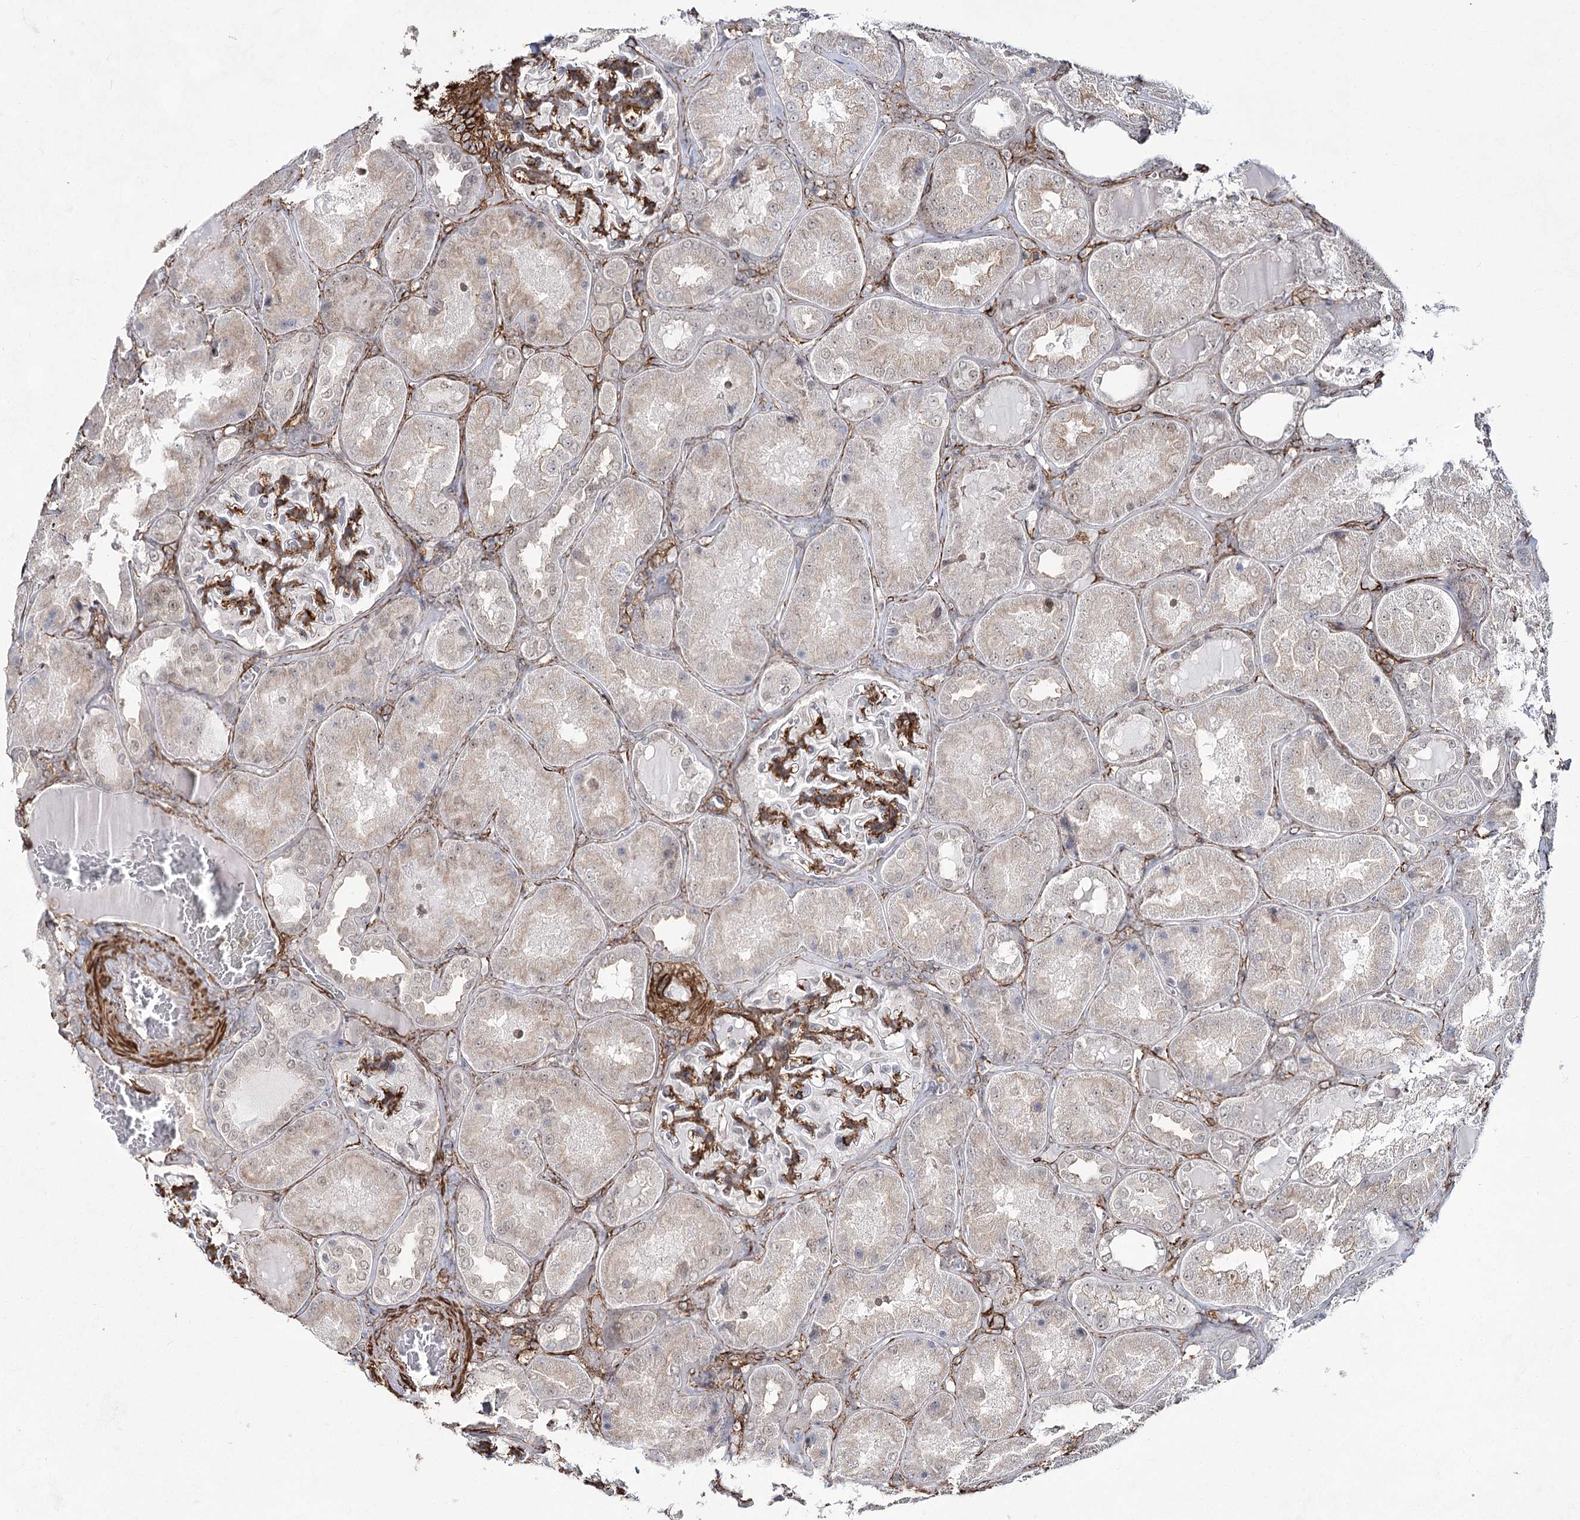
{"staining": {"intensity": "moderate", "quantity": "<25%", "location": "cytoplasmic/membranous"}, "tissue": "kidney", "cell_type": "Cells in glomeruli", "image_type": "normal", "snomed": [{"axis": "morphology", "description": "Normal tissue, NOS"}, {"axis": "topography", "description": "Kidney"}], "caption": "Immunohistochemistry staining of normal kidney, which displays low levels of moderate cytoplasmic/membranous expression in about <25% of cells in glomeruli indicating moderate cytoplasmic/membranous protein expression. The staining was performed using DAB (3,3'-diaminobenzidine) (brown) for protein detection and nuclei were counterstained in hematoxylin (blue).", "gene": "CWF19L1", "patient": {"sex": "female", "age": 56}}